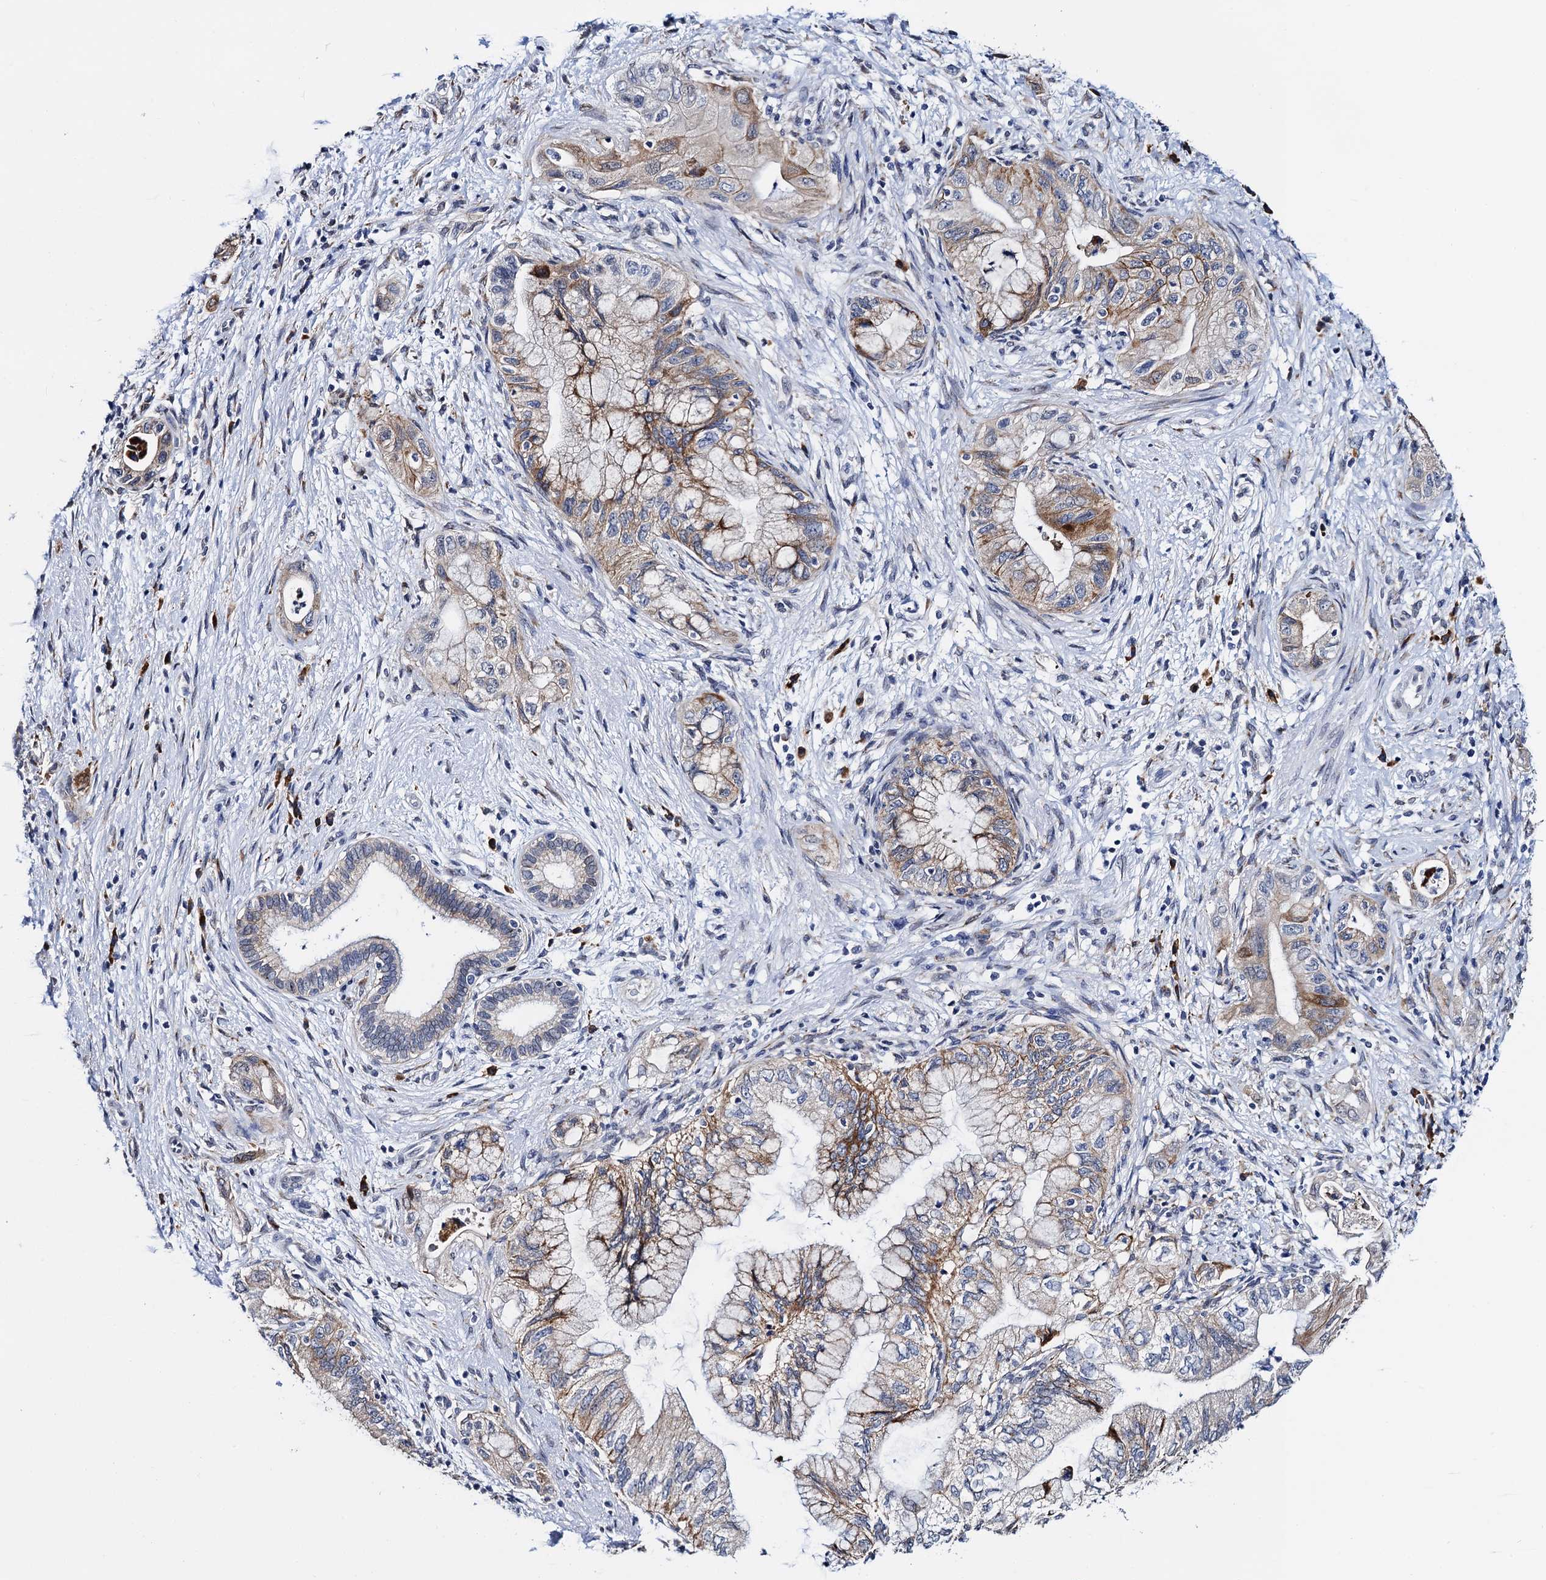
{"staining": {"intensity": "moderate", "quantity": "25%-75%", "location": "cytoplasmic/membranous"}, "tissue": "pancreatic cancer", "cell_type": "Tumor cells", "image_type": "cancer", "snomed": [{"axis": "morphology", "description": "Adenocarcinoma, NOS"}, {"axis": "topography", "description": "Pancreas"}], "caption": "Pancreatic cancer tissue exhibits moderate cytoplasmic/membranous staining in approximately 25%-75% of tumor cells", "gene": "SLC7A10", "patient": {"sex": "female", "age": 73}}